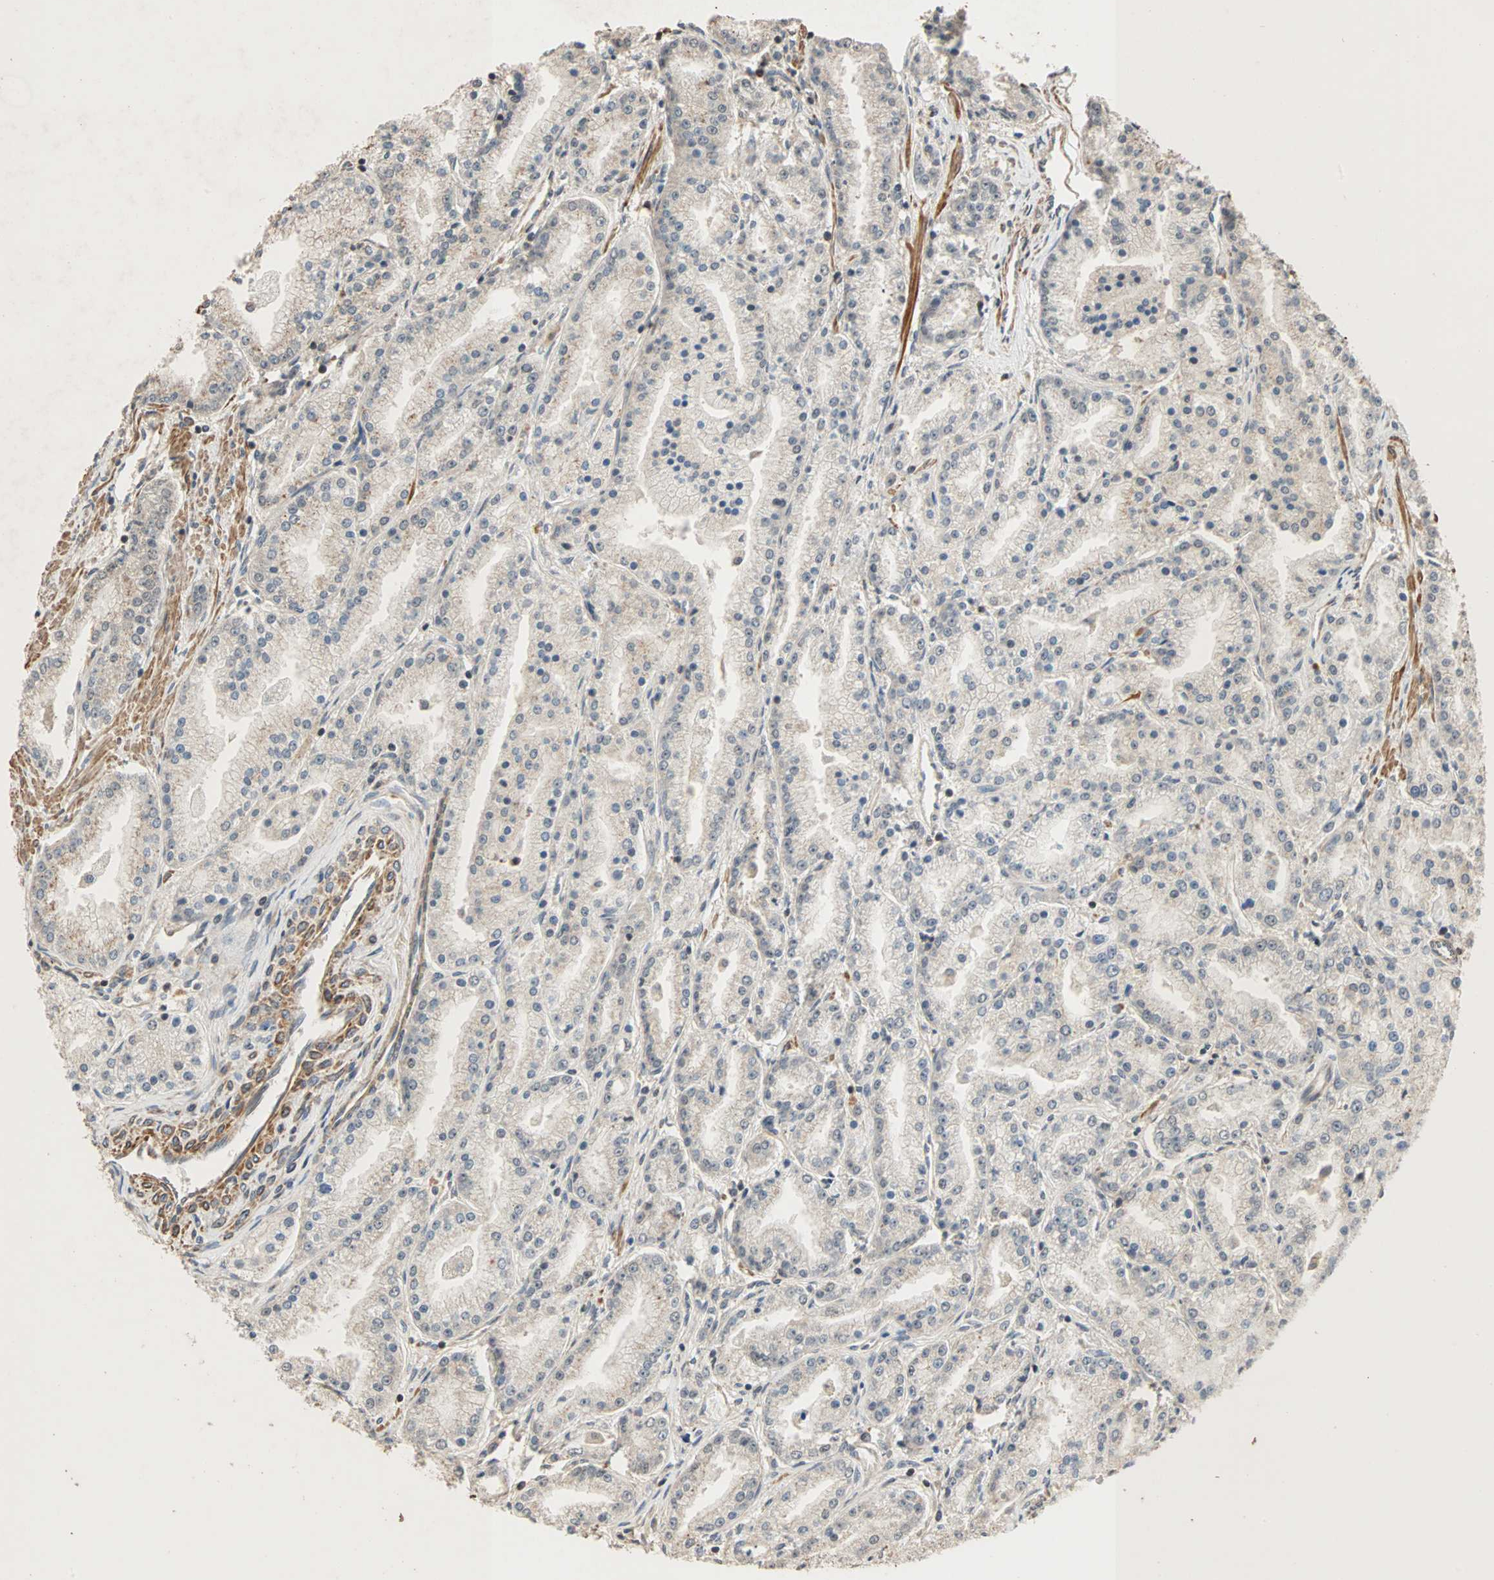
{"staining": {"intensity": "weak", "quantity": "<25%", "location": "cytoplasmic/membranous"}, "tissue": "prostate cancer", "cell_type": "Tumor cells", "image_type": "cancer", "snomed": [{"axis": "morphology", "description": "Adenocarcinoma, High grade"}, {"axis": "topography", "description": "Prostate"}], "caption": "Micrograph shows no significant protein positivity in tumor cells of prostate adenocarcinoma (high-grade).", "gene": "CDC5L", "patient": {"sex": "male", "age": 61}}